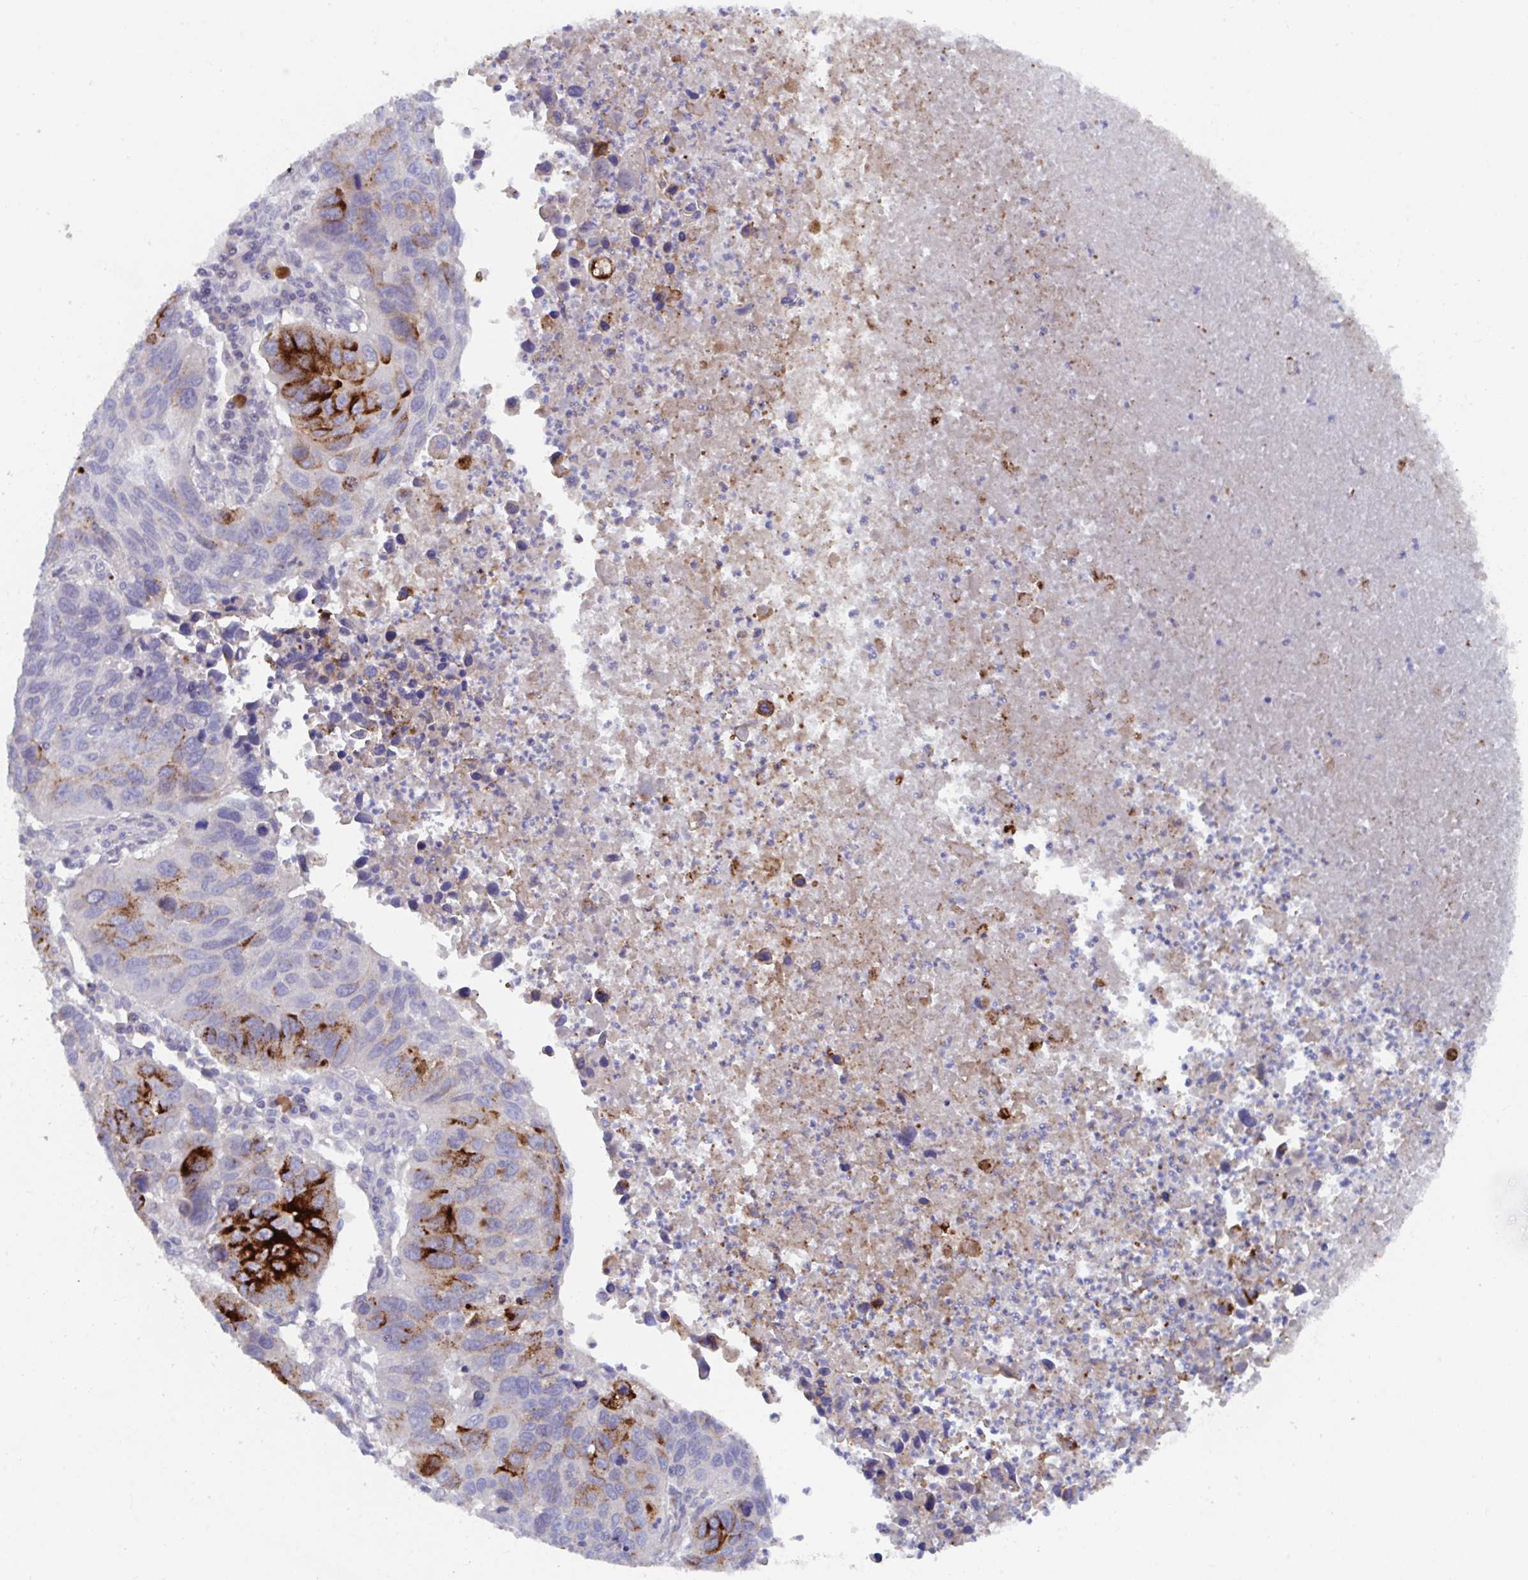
{"staining": {"intensity": "strong", "quantity": "25%-75%", "location": "cytoplasmic/membranous"}, "tissue": "lung cancer", "cell_type": "Tumor cells", "image_type": "cancer", "snomed": [{"axis": "morphology", "description": "Squamous cell carcinoma, NOS"}, {"axis": "topography", "description": "Lung"}], "caption": "This is an image of immunohistochemistry (IHC) staining of lung cancer, which shows strong positivity in the cytoplasmic/membranous of tumor cells.", "gene": "KCNK5", "patient": {"sex": "female", "age": 61}}